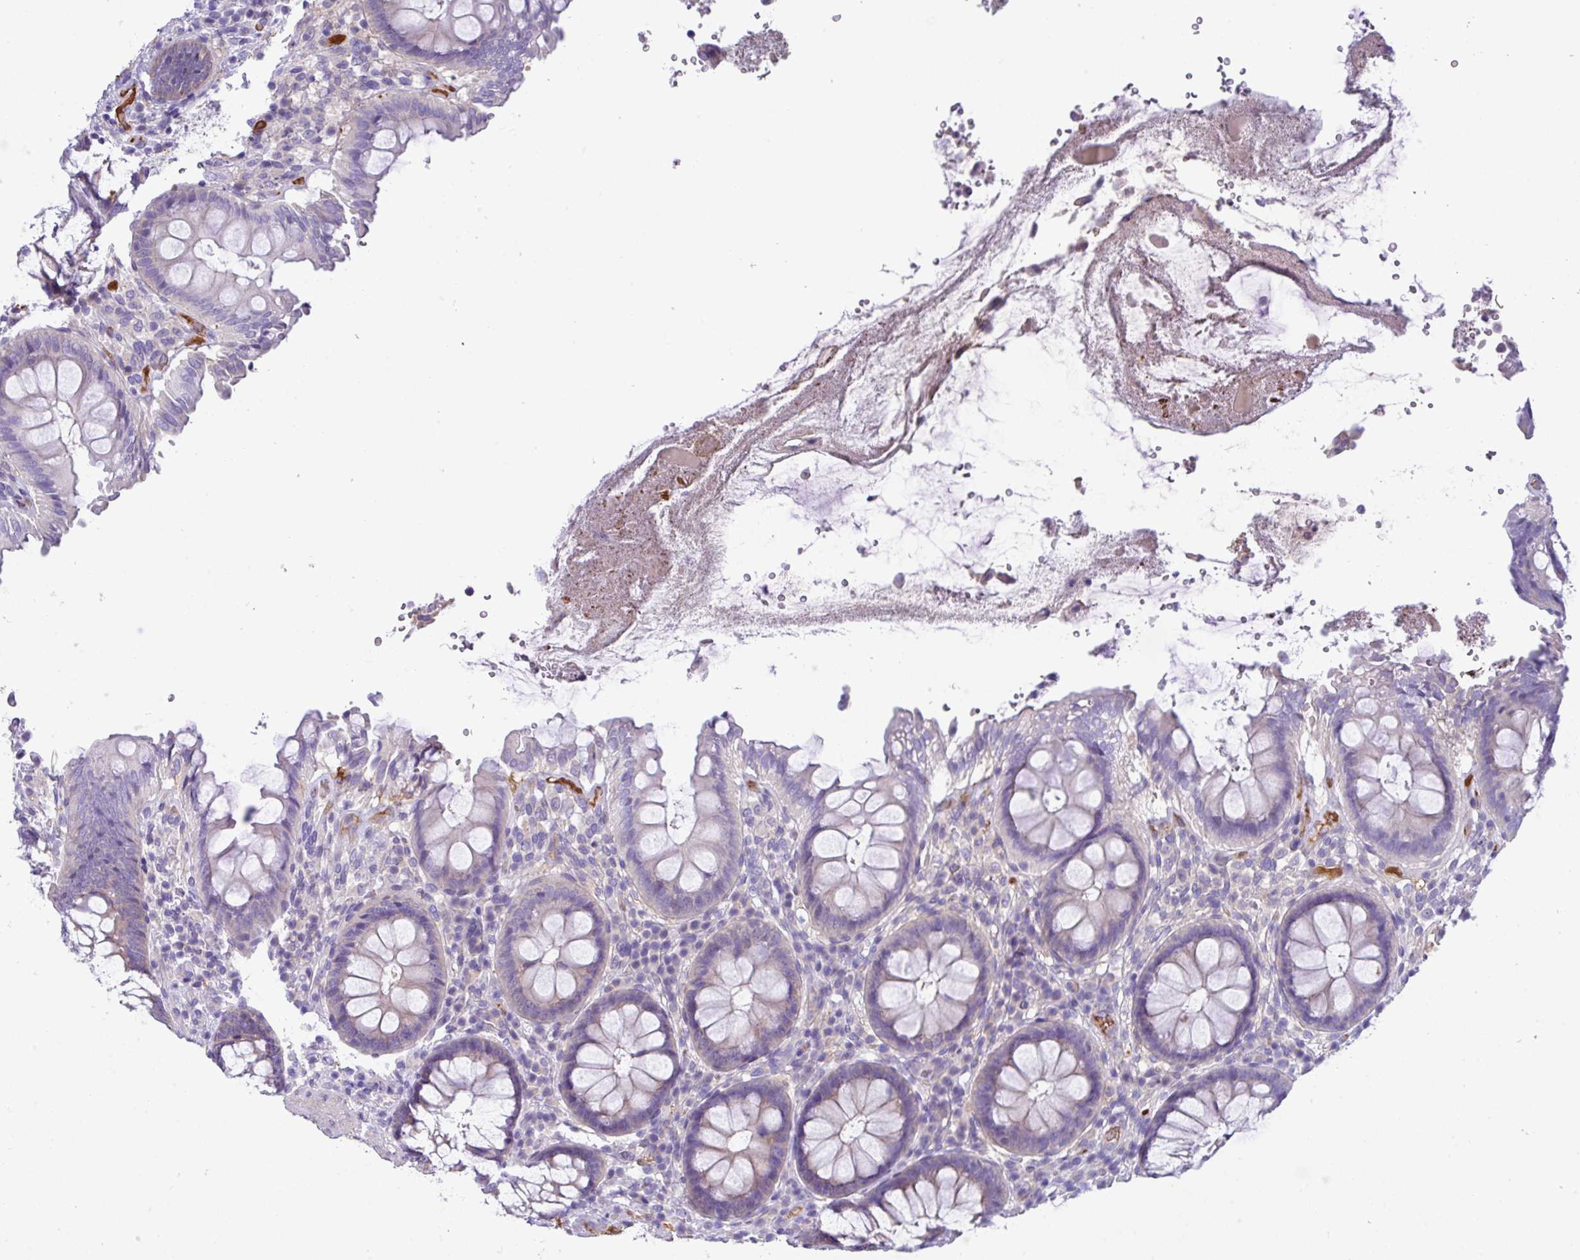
{"staining": {"intensity": "negative", "quantity": "none", "location": "none"}, "tissue": "colon", "cell_type": "Endothelial cells", "image_type": "normal", "snomed": [{"axis": "morphology", "description": "Normal tissue, NOS"}, {"axis": "topography", "description": "Colon"}], "caption": "Endothelial cells are negative for protein expression in normal human colon. (DAB immunohistochemistry visualized using brightfield microscopy, high magnification).", "gene": "DNAL1", "patient": {"sex": "male", "age": 84}}